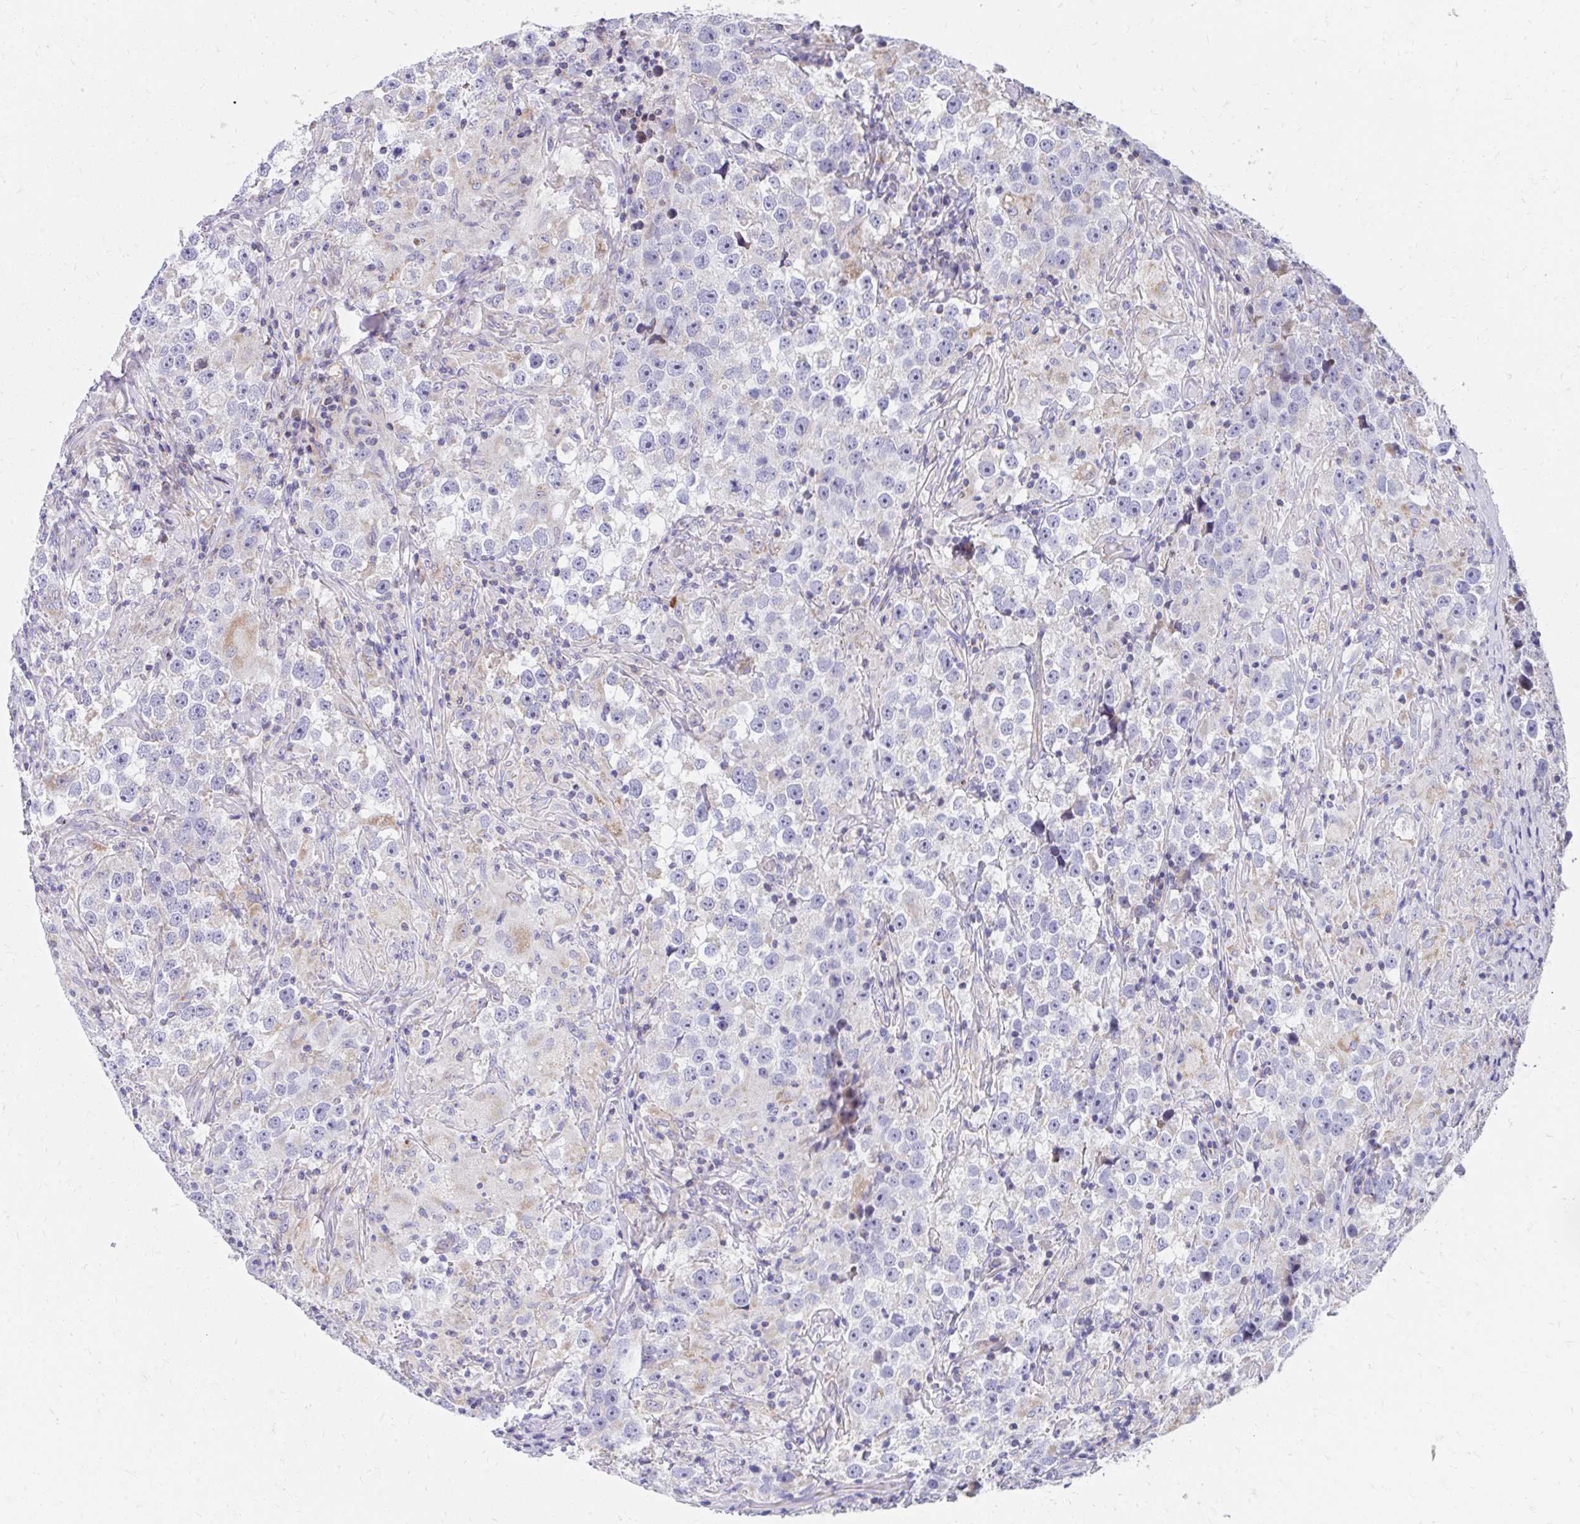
{"staining": {"intensity": "negative", "quantity": "none", "location": "none"}, "tissue": "testis cancer", "cell_type": "Tumor cells", "image_type": "cancer", "snomed": [{"axis": "morphology", "description": "Seminoma, NOS"}, {"axis": "topography", "description": "Testis"}], "caption": "Tumor cells show no significant expression in testis cancer. (DAB (3,3'-diaminobenzidine) immunohistochemistry (IHC) with hematoxylin counter stain).", "gene": "IL37", "patient": {"sex": "male", "age": 46}}